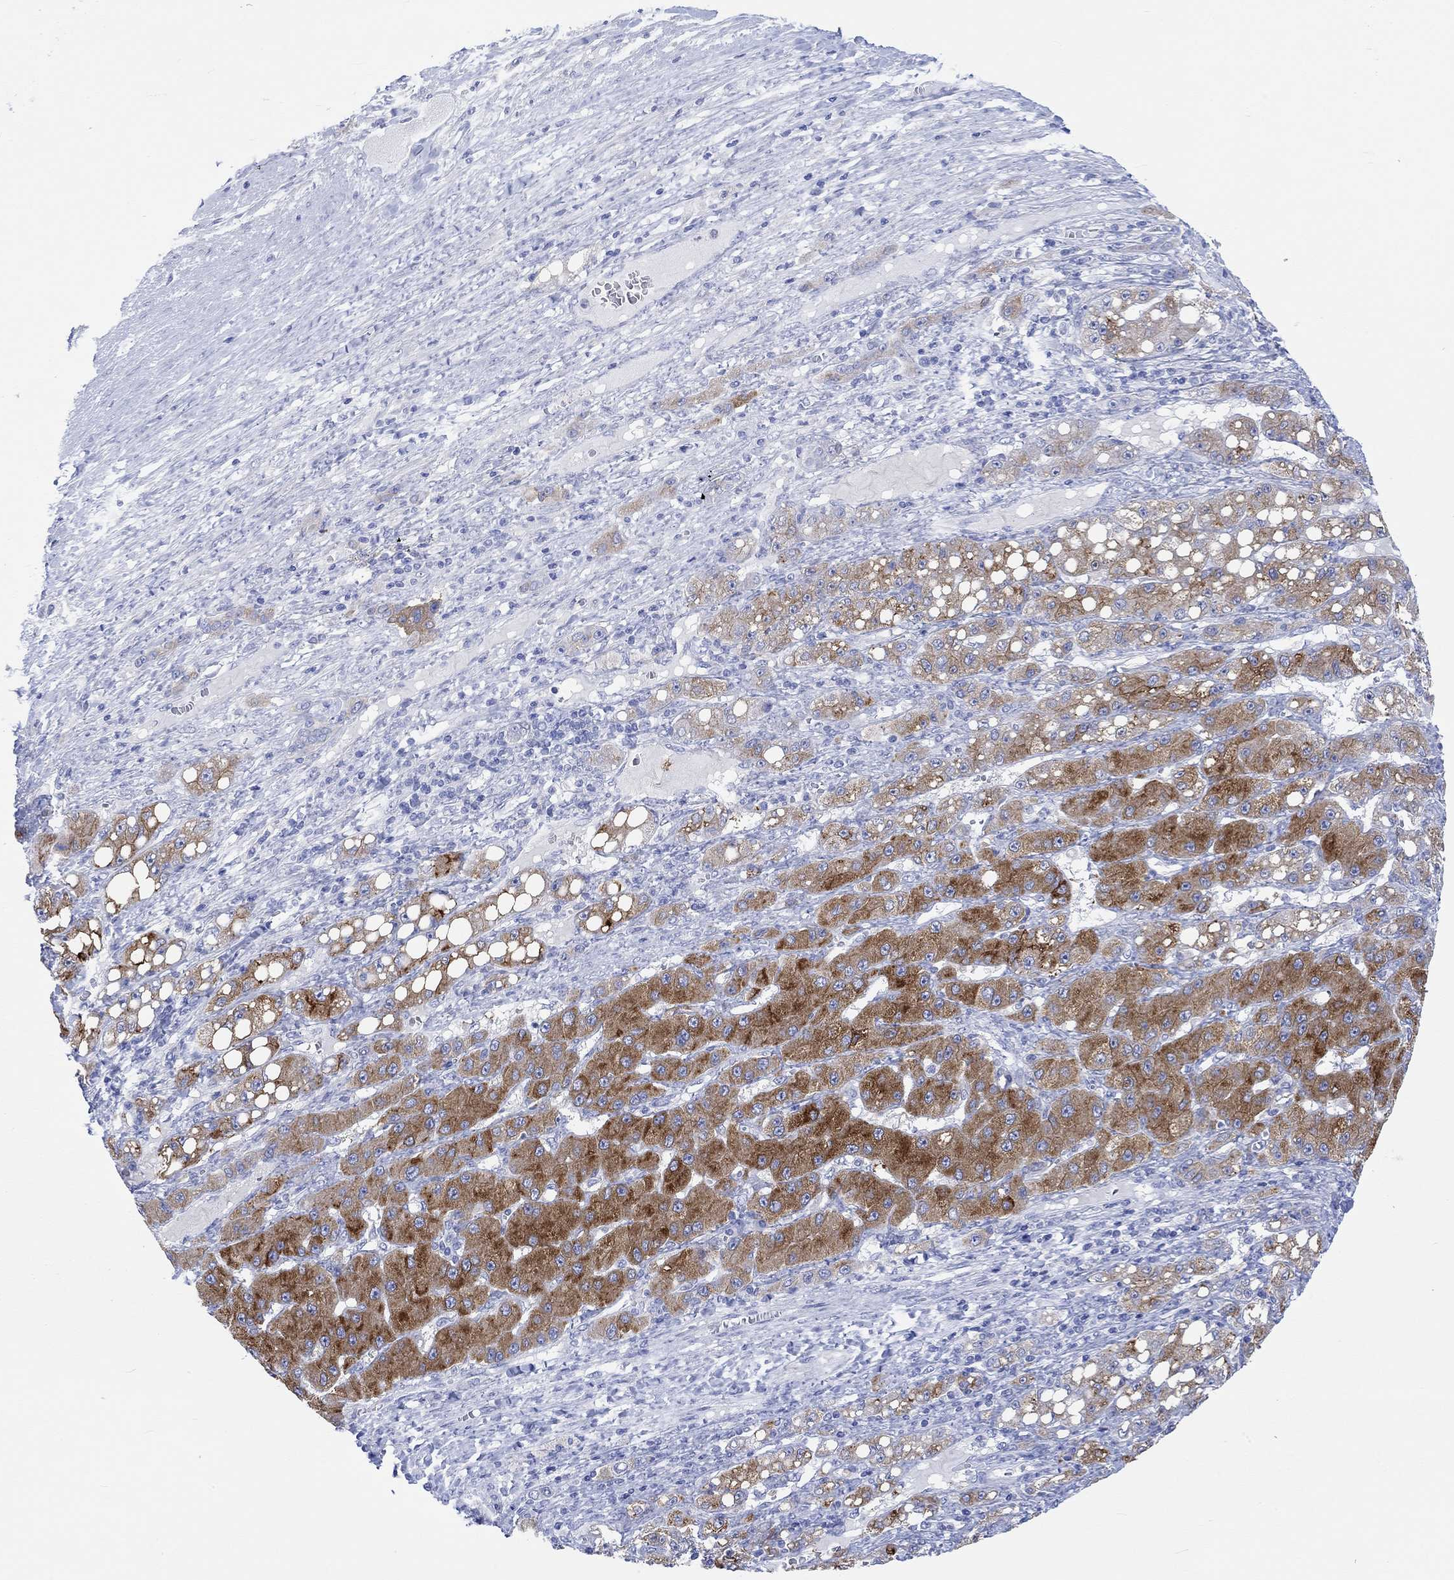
{"staining": {"intensity": "strong", "quantity": "25%-75%", "location": "cytoplasmic/membranous"}, "tissue": "liver cancer", "cell_type": "Tumor cells", "image_type": "cancer", "snomed": [{"axis": "morphology", "description": "Carcinoma, Hepatocellular, NOS"}, {"axis": "topography", "description": "Liver"}], "caption": "The histopathology image exhibits a brown stain indicating the presence of a protein in the cytoplasmic/membranous of tumor cells in liver hepatocellular carcinoma.", "gene": "REEP6", "patient": {"sex": "female", "age": 65}}